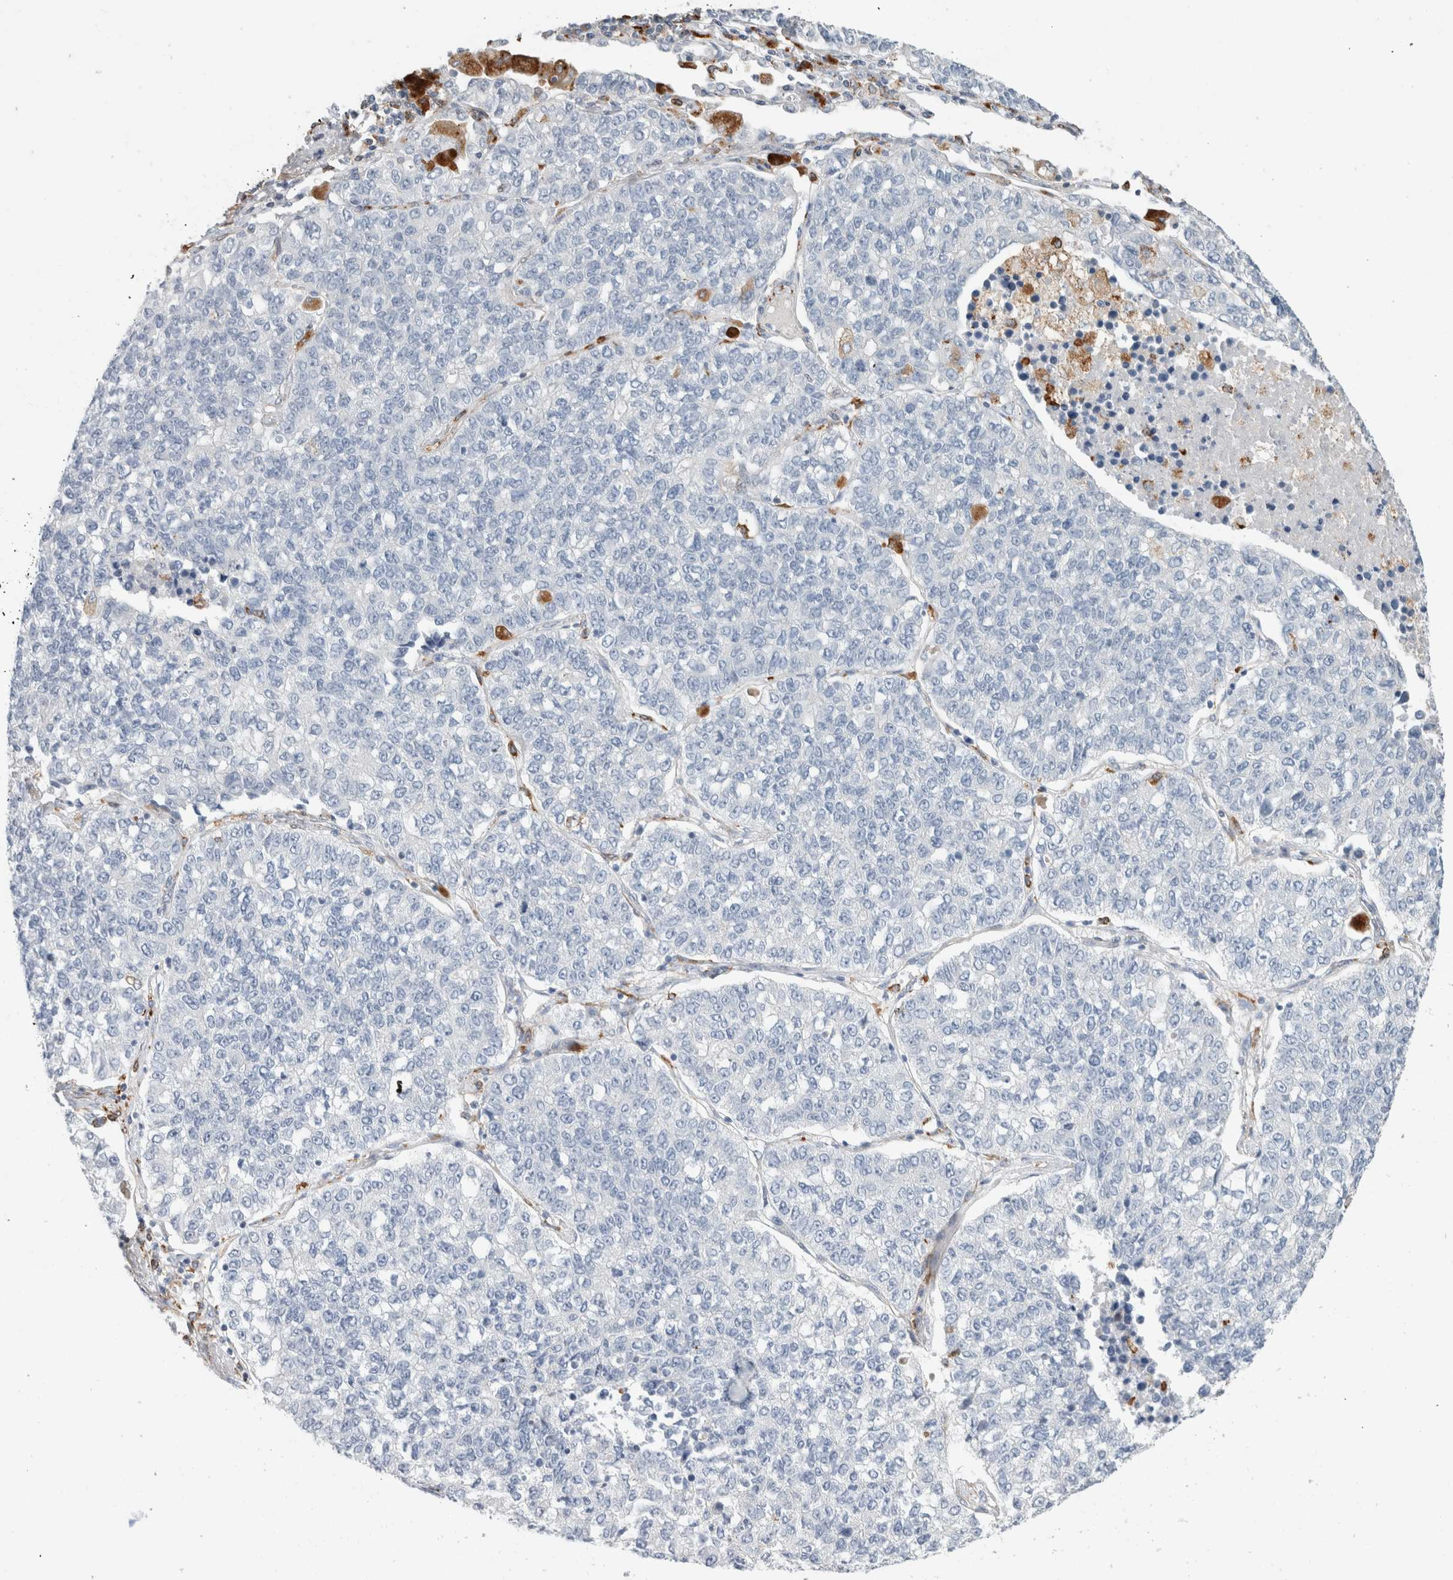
{"staining": {"intensity": "negative", "quantity": "none", "location": "none"}, "tissue": "lung cancer", "cell_type": "Tumor cells", "image_type": "cancer", "snomed": [{"axis": "morphology", "description": "Adenocarcinoma, NOS"}, {"axis": "topography", "description": "Lung"}], "caption": "There is no significant staining in tumor cells of lung adenocarcinoma.", "gene": "LY86", "patient": {"sex": "male", "age": 49}}